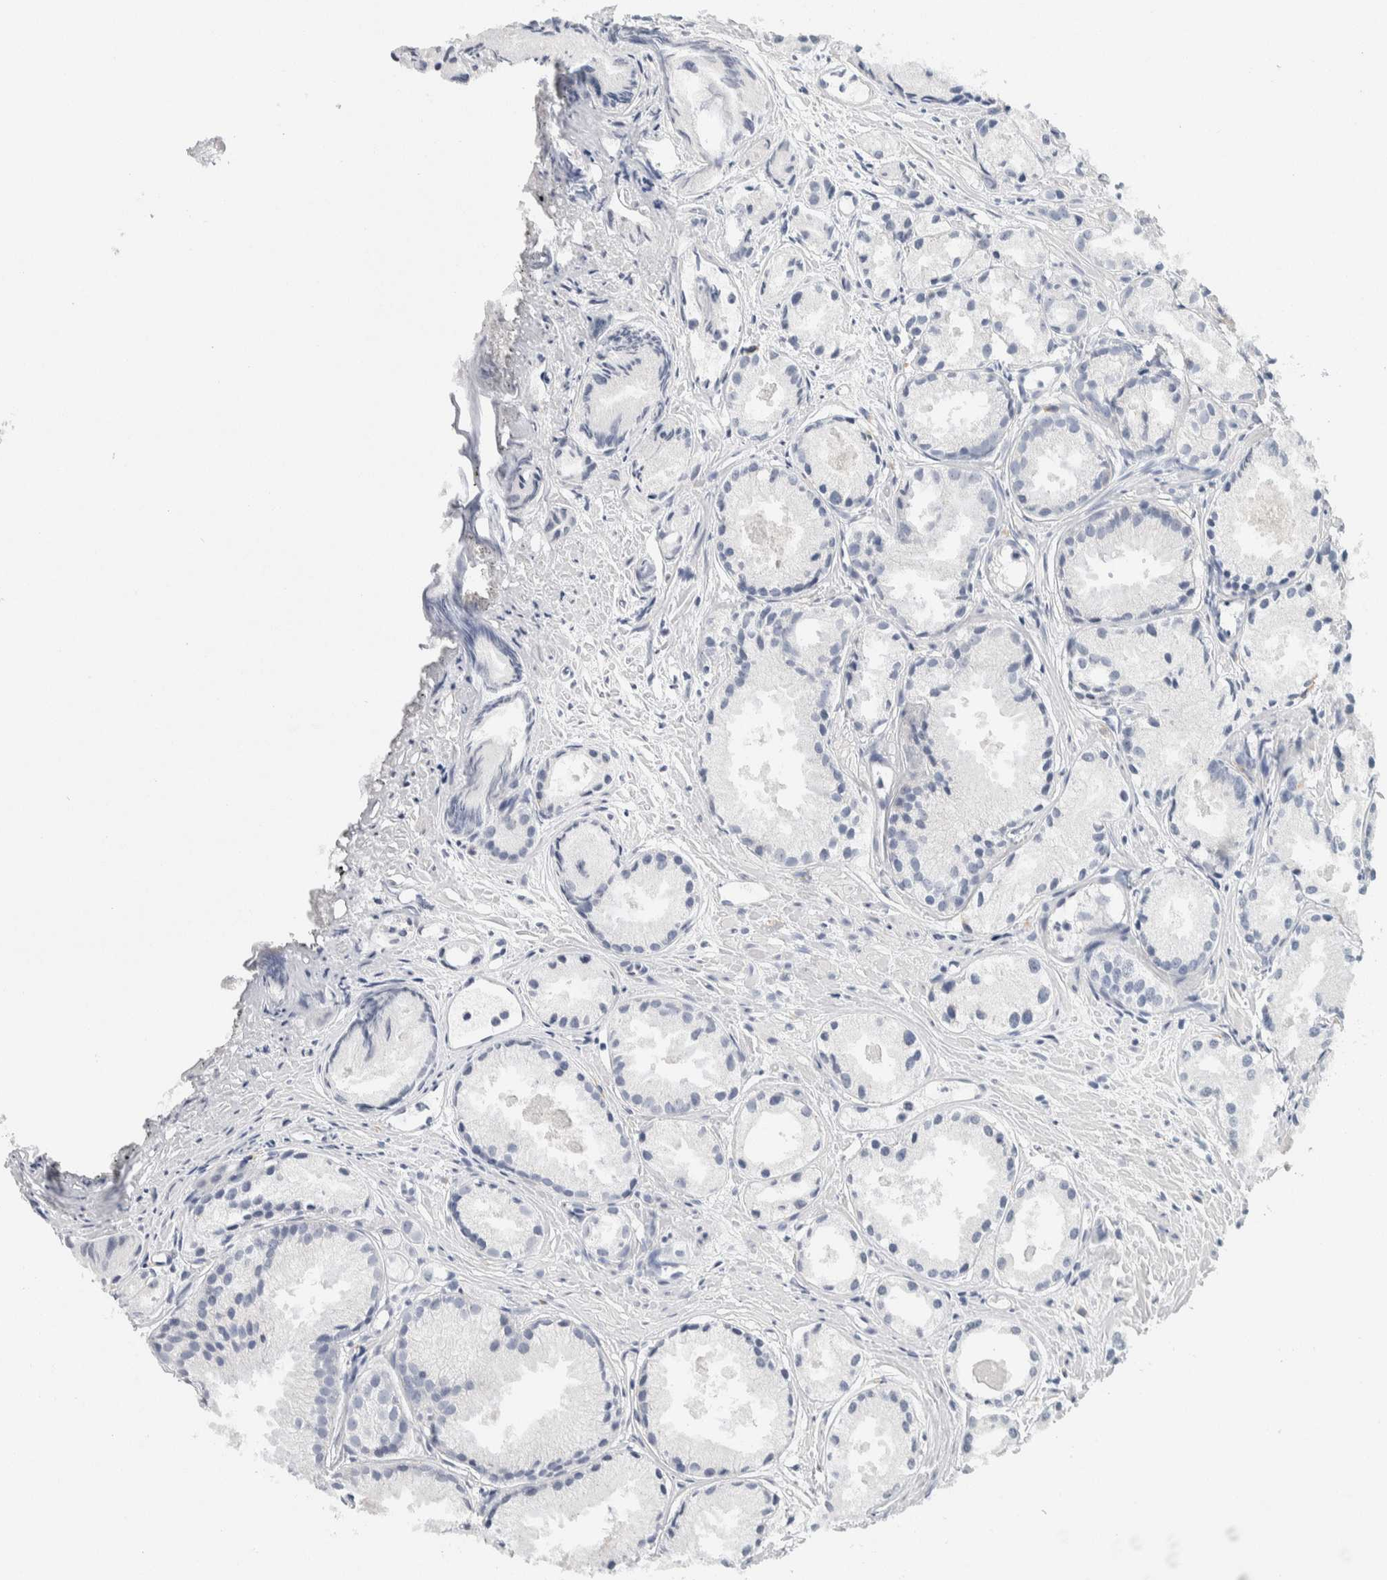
{"staining": {"intensity": "negative", "quantity": "none", "location": "none"}, "tissue": "prostate cancer", "cell_type": "Tumor cells", "image_type": "cancer", "snomed": [{"axis": "morphology", "description": "Adenocarcinoma, Low grade"}, {"axis": "topography", "description": "Prostate"}], "caption": "Low-grade adenocarcinoma (prostate) stained for a protein using immunohistochemistry reveals no expression tumor cells.", "gene": "SCN2A", "patient": {"sex": "male", "age": 72}}